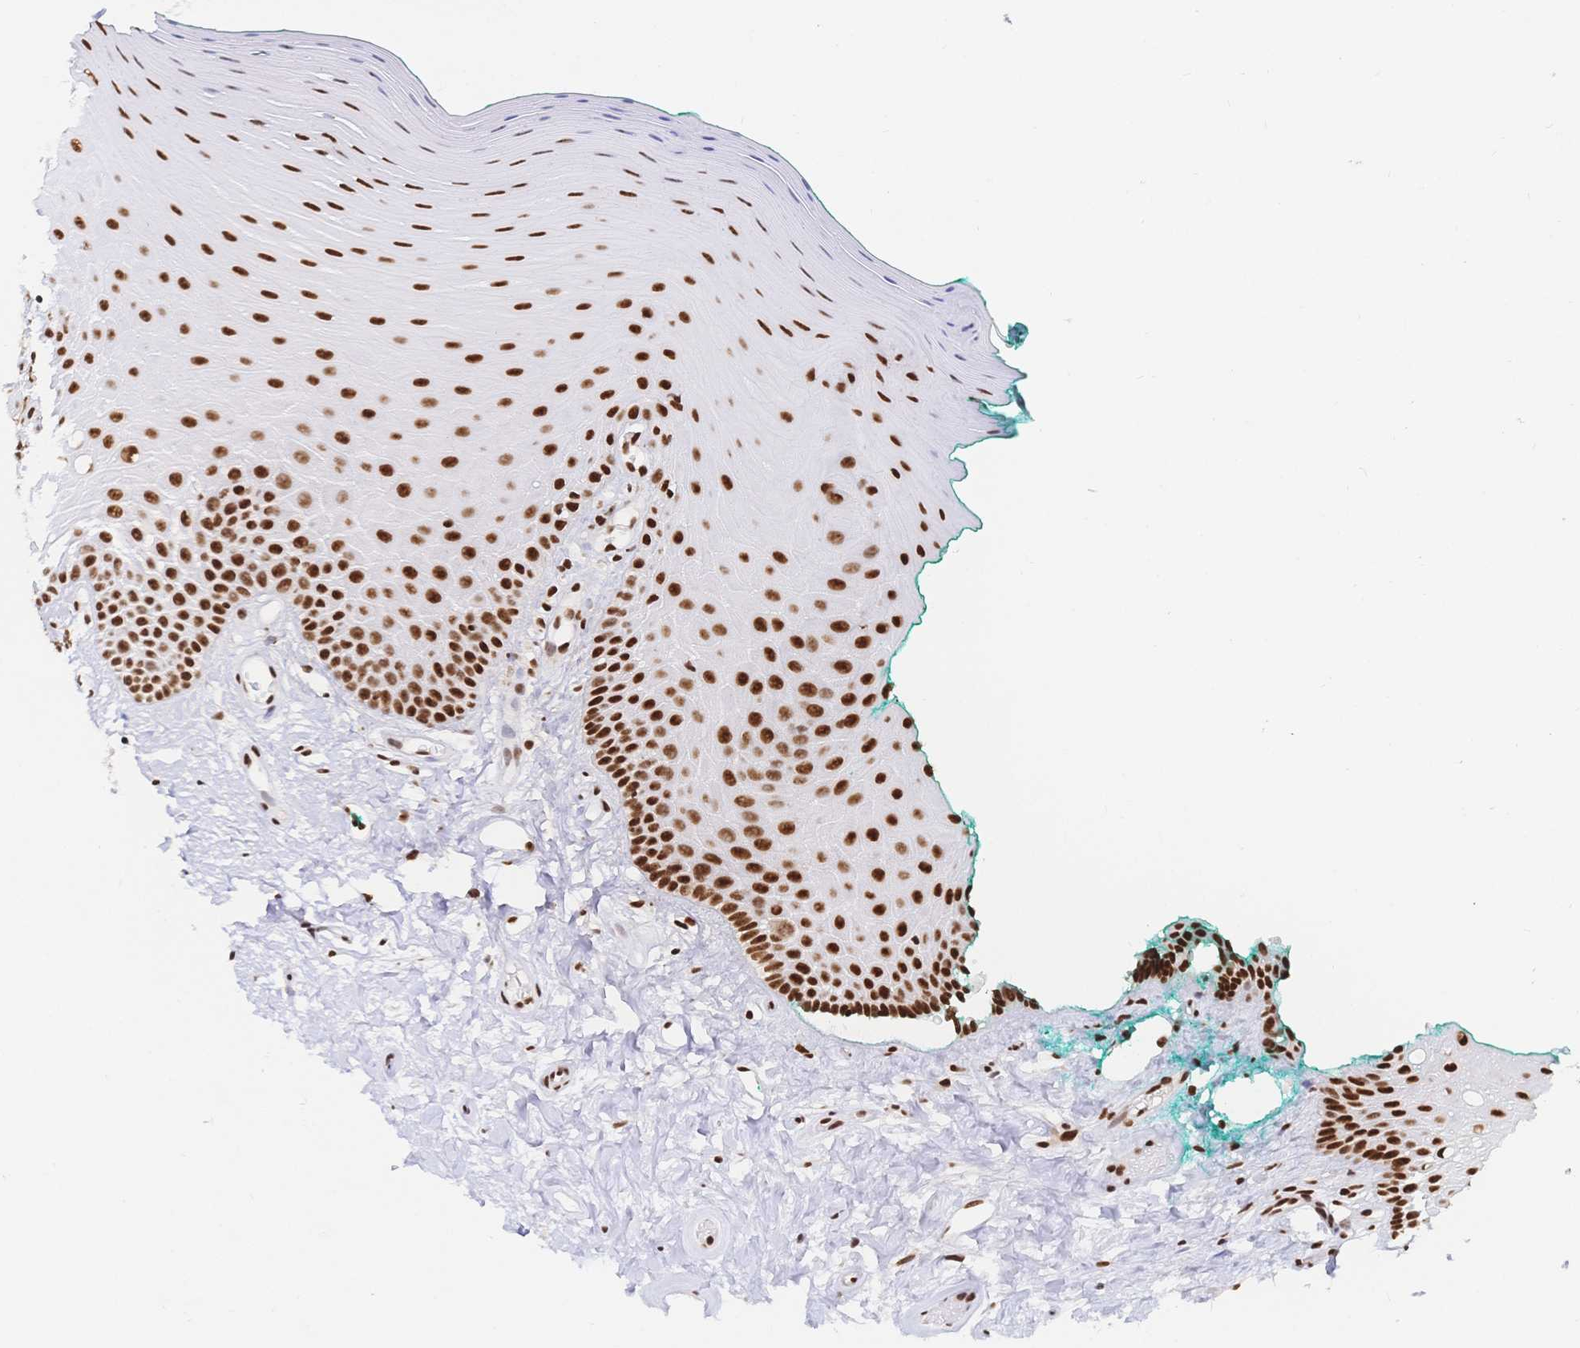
{"staining": {"intensity": "strong", "quantity": ">75%", "location": "nuclear"}, "tissue": "oral mucosa", "cell_type": "Squamous epithelial cells", "image_type": "normal", "snomed": [{"axis": "morphology", "description": "Normal tissue, NOS"}, {"axis": "topography", "description": "Oral tissue"}], "caption": "Brown immunohistochemical staining in unremarkable oral mucosa displays strong nuclear positivity in approximately >75% of squamous epithelial cells.", "gene": "SRSF1", "patient": {"sex": "female", "age": 40}}